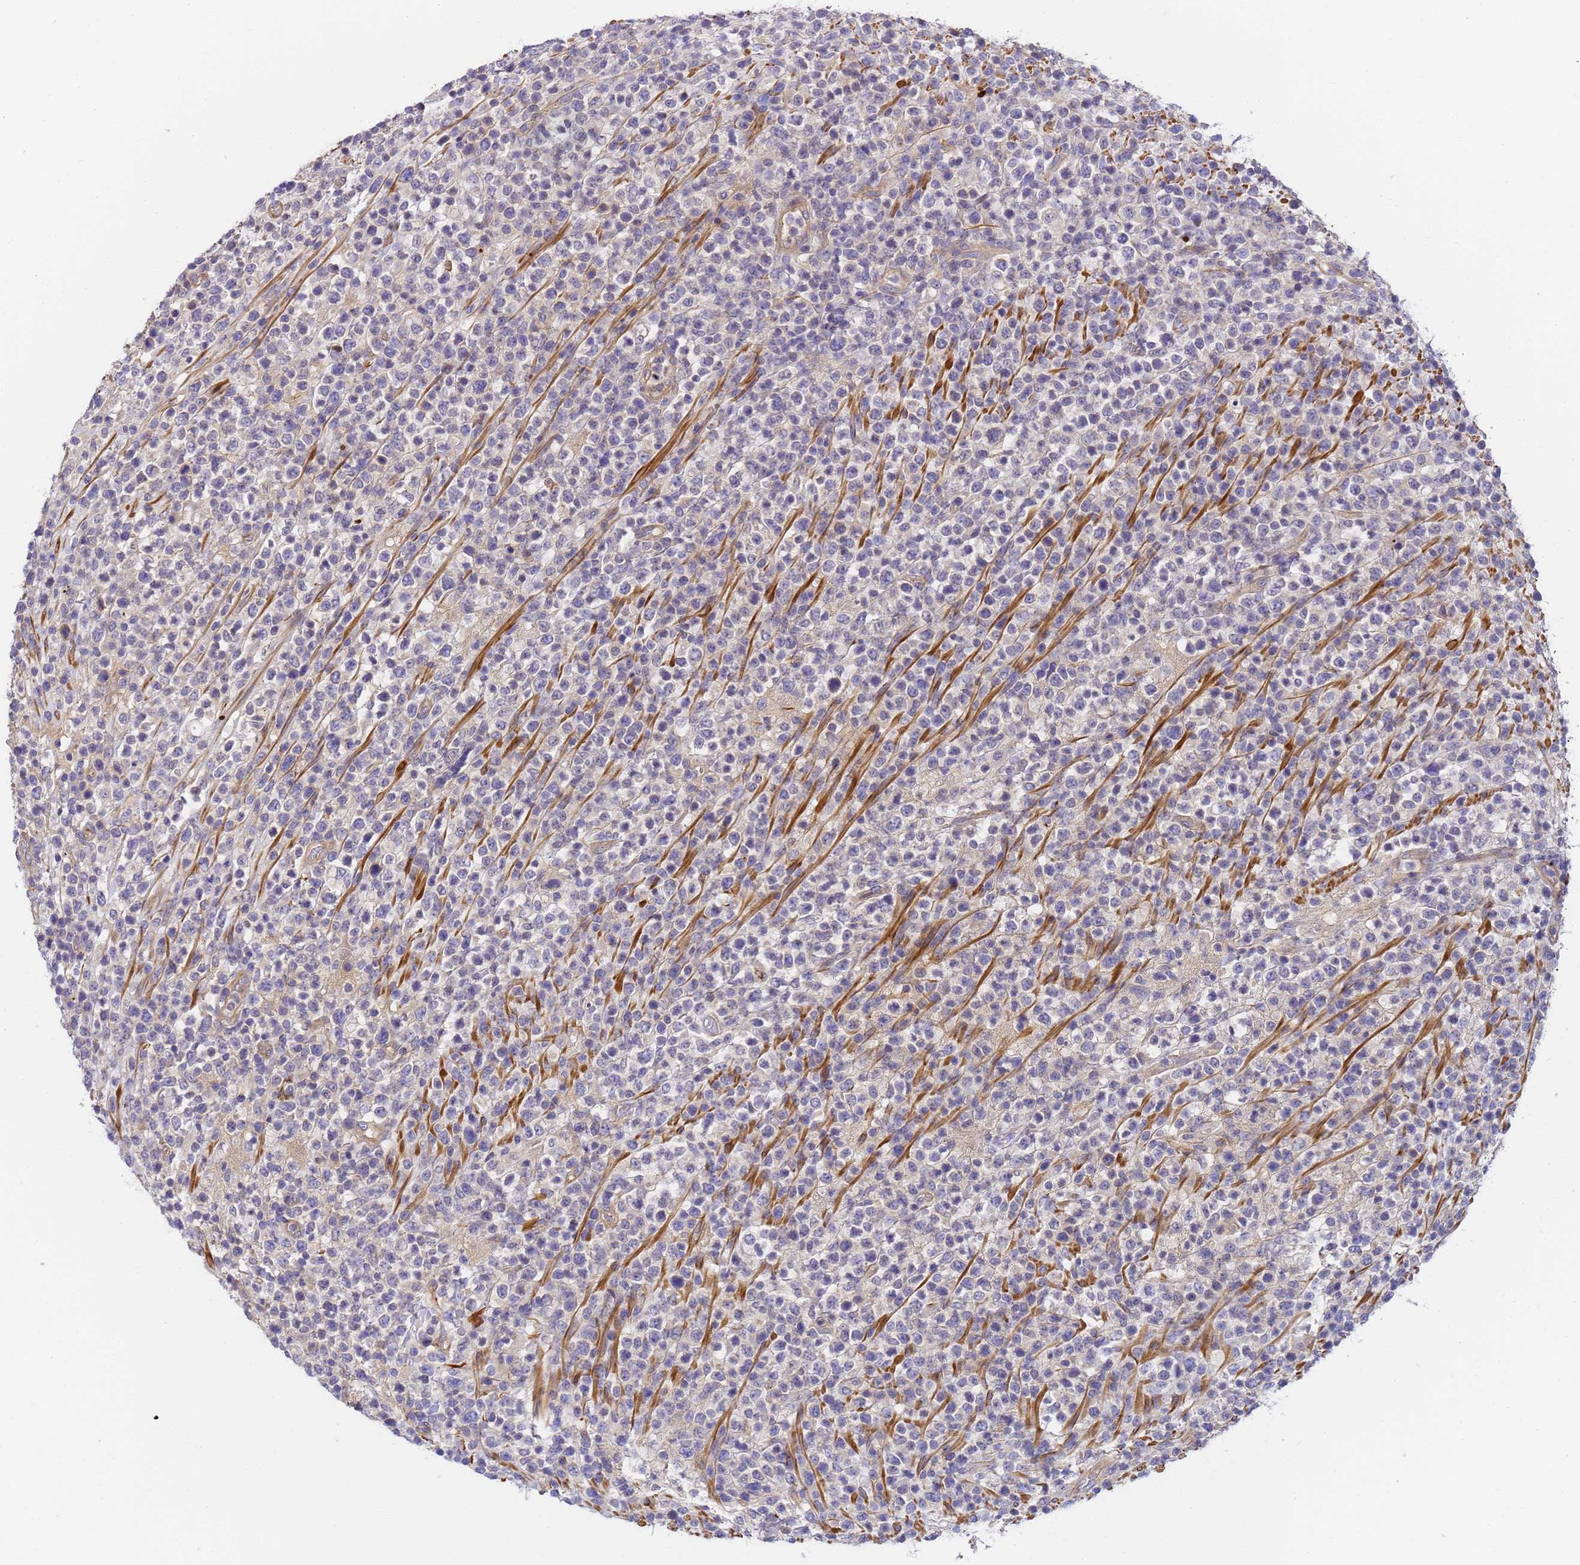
{"staining": {"intensity": "negative", "quantity": "none", "location": "none"}, "tissue": "lymphoma", "cell_type": "Tumor cells", "image_type": "cancer", "snomed": [{"axis": "morphology", "description": "Malignant lymphoma, non-Hodgkin's type, High grade"}, {"axis": "topography", "description": "Colon"}], "caption": "Immunohistochemistry image of neoplastic tissue: human high-grade malignant lymphoma, non-Hodgkin's type stained with DAB shows no significant protein expression in tumor cells.", "gene": "MYL12A", "patient": {"sex": "female", "age": 53}}